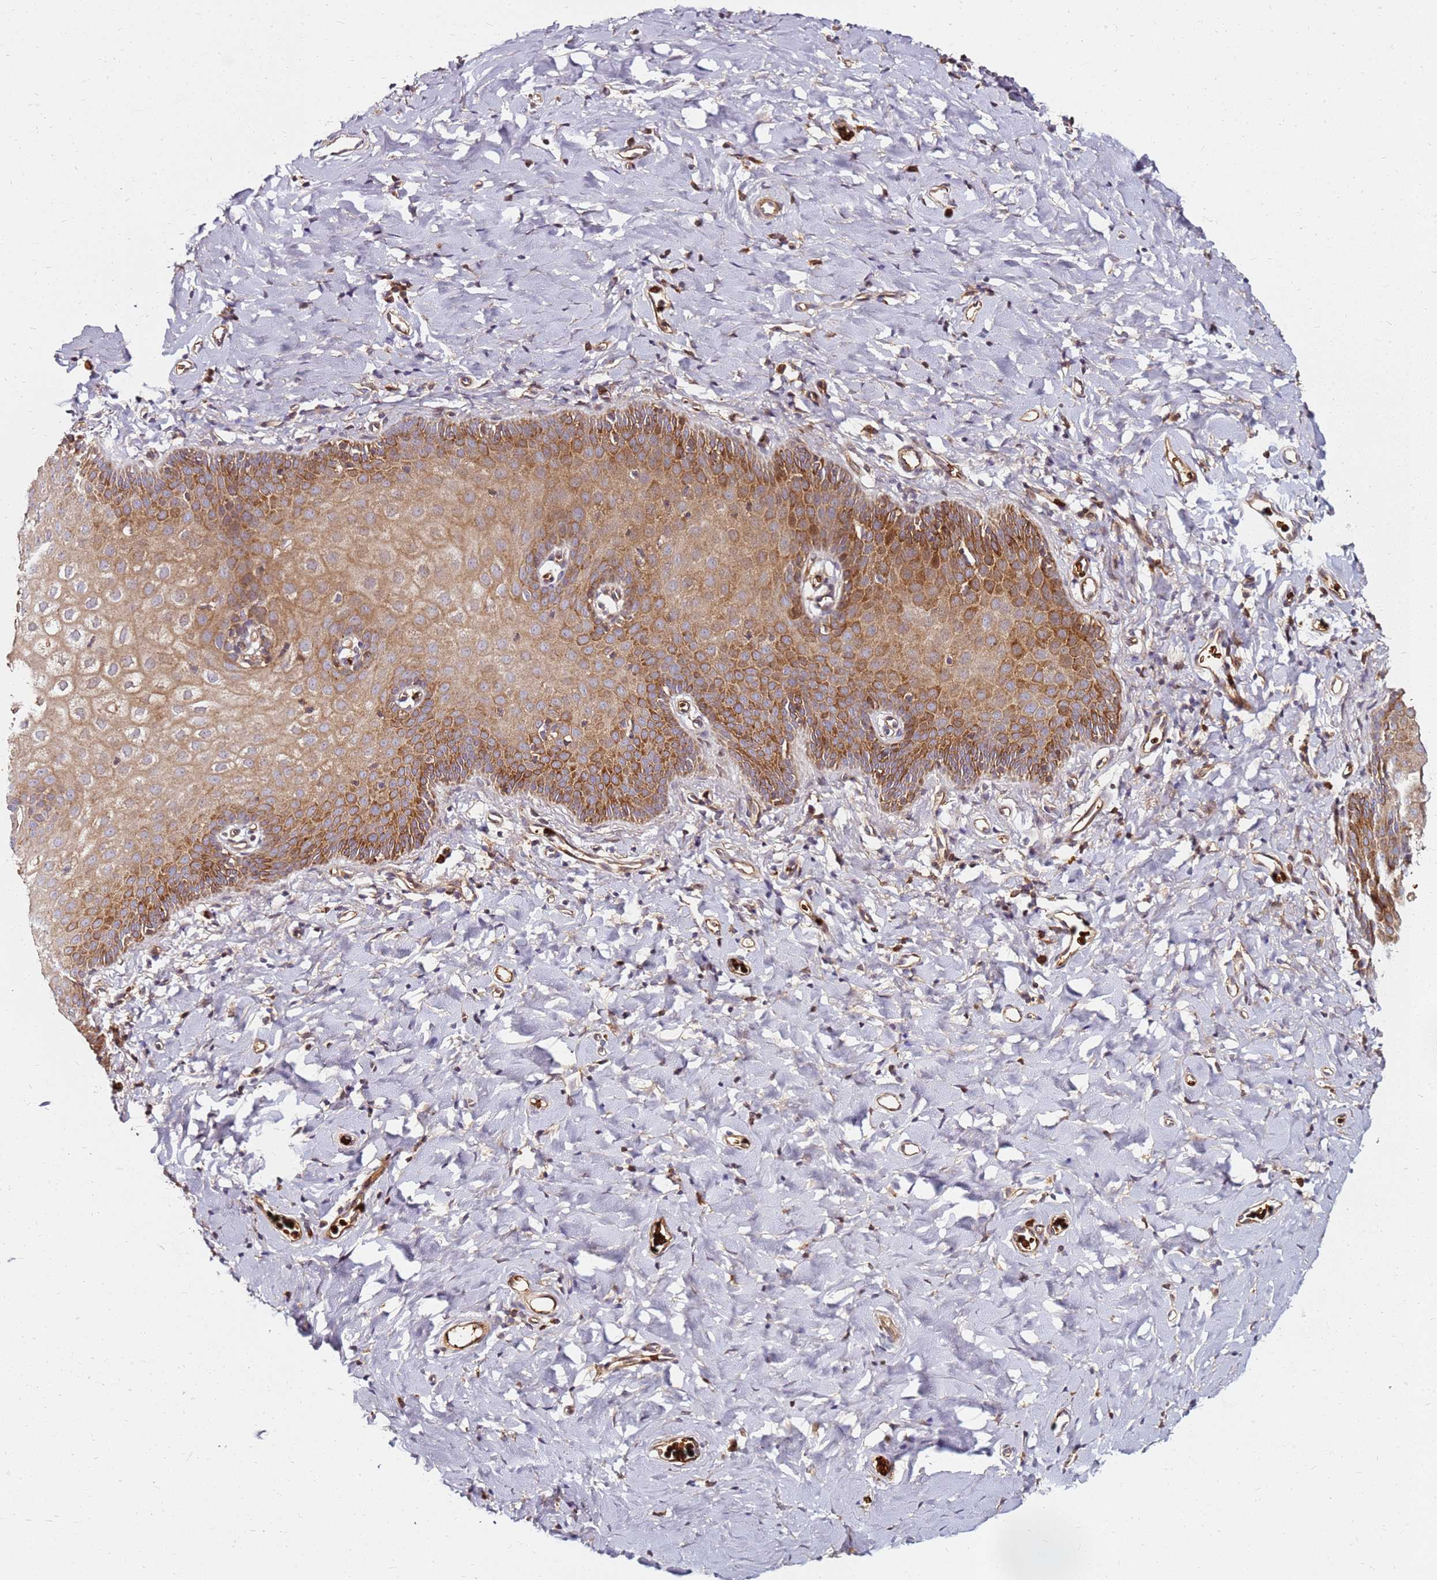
{"staining": {"intensity": "moderate", "quantity": ">75%", "location": "cytoplasmic/membranous,nuclear"}, "tissue": "vagina", "cell_type": "Squamous epithelial cells", "image_type": "normal", "snomed": [{"axis": "morphology", "description": "Normal tissue, NOS"}, {"axis": "topography", "description": "Vagina"}], "caption": "A medium amount of moderate cytoplasmic/membranous,nuclear expression is appreciated in about >75% of squamous epithelial cells in unremarkable vagina.", "gene": "RNF11", "patient": {"sex": "female", "age": 60}}